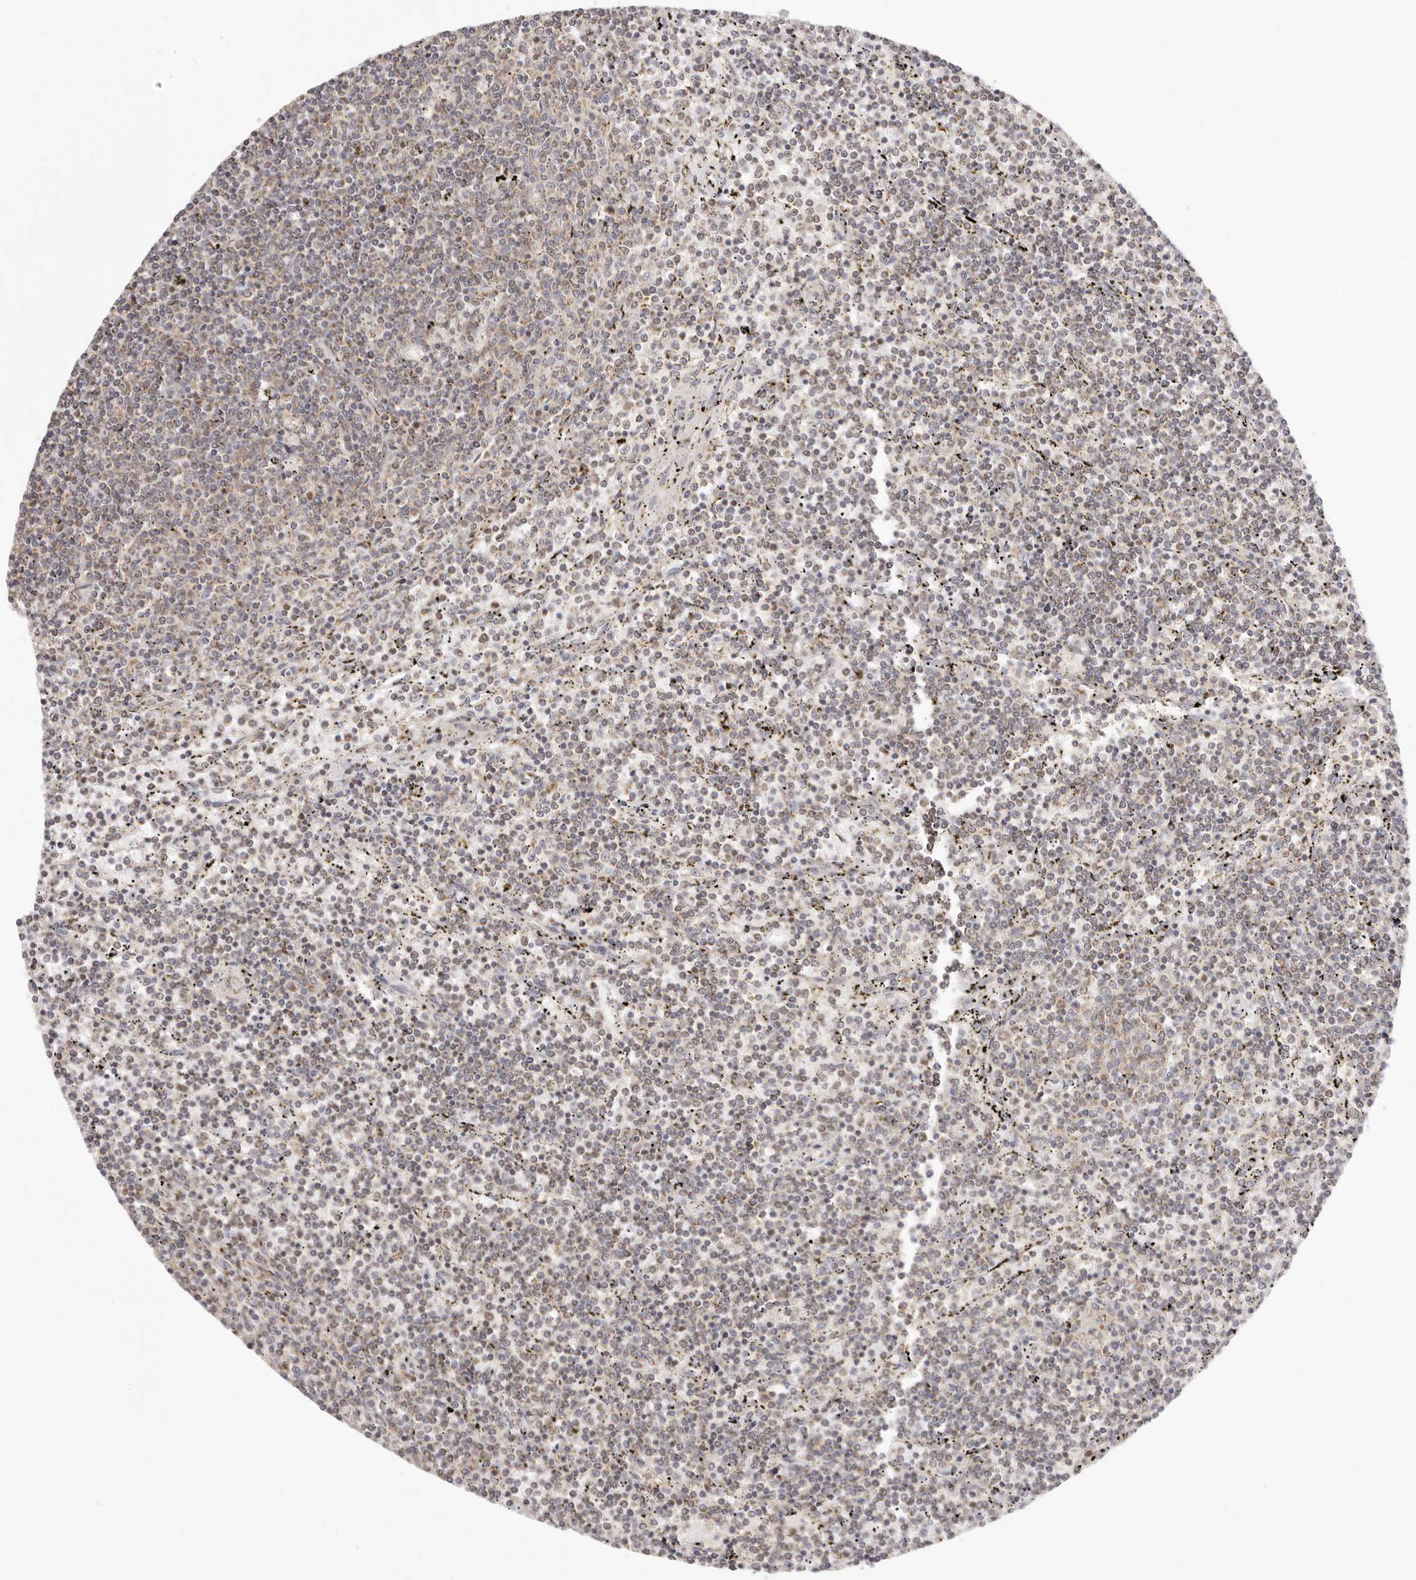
{"staining": {"intensity": "weak", "quantity": "25%-75%", "location": "cytoplasmic/membranous"}, "tissue": "lymphoma", "cell_type": "Tumor cells", "image_type": "cancer", "snomed": [{"axis": "morphology", "description": "Malignant lymphoma, non-Hodgkin's type, Low grade"}, {"axis": "topography", "description": "Spleen"}], "caption": "Immunohistochemical staining of human malignant lymphoma, non-Hodgkin's type (low-grade) displays low levels of weak cytoplasmic/membranous staining in approximately 25%-75% of tumor cells.", "gene": "KCMF1", "patient": {"sex": "female", "age": 50}}